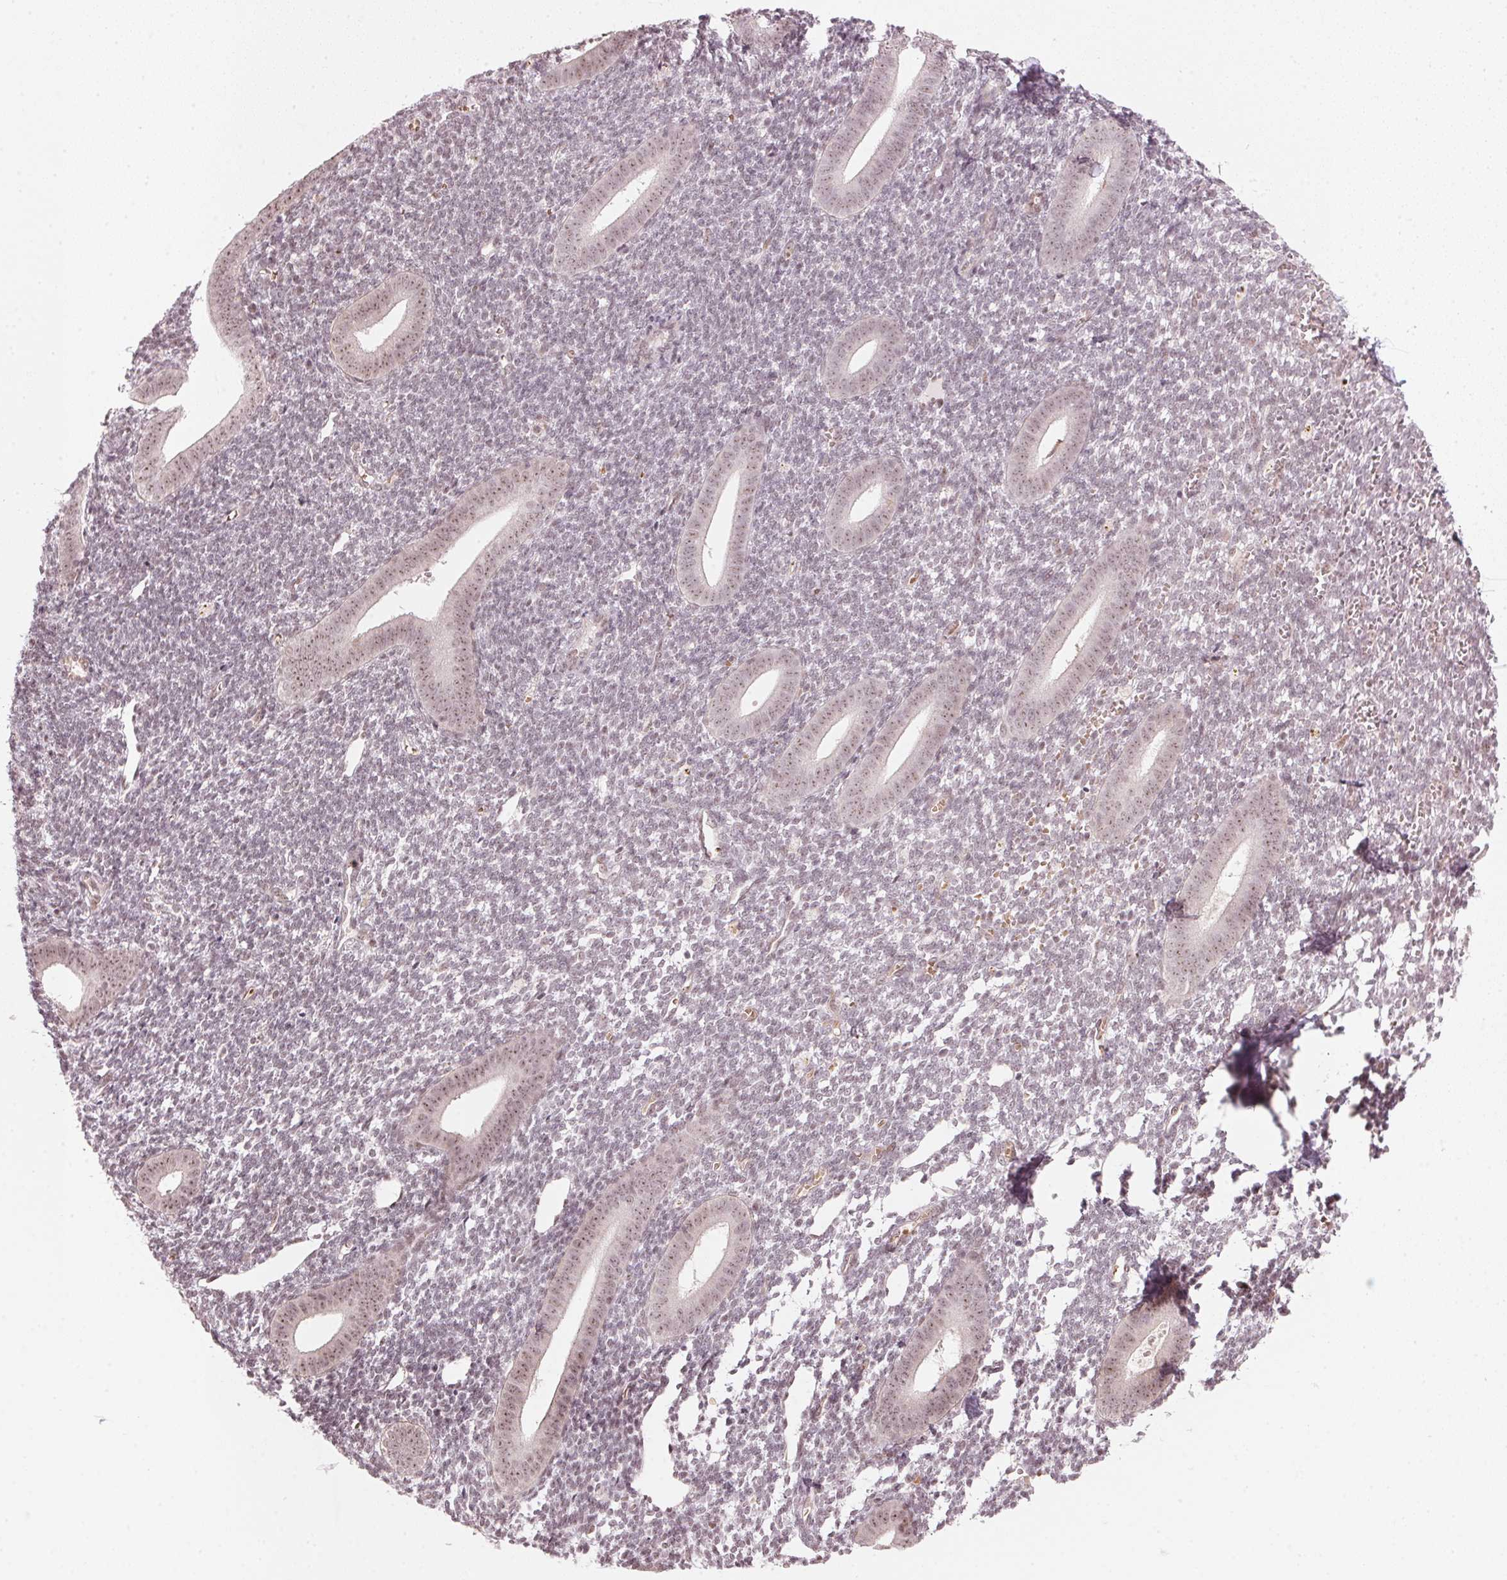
{"staining": {"intensity": "negative", "quantity": "none", "location": "none"}, "tissue": "endometrium", "cell_type": "Cells in endometrial stroma", "image_type": "normal", "snomed": [{"axis": "morphology", "description": "Normal tissue, NOS"}, {"axis": "topography", "description": "Endometrium"}], "caption": "Immunohistochemical staining of normal human endometrium demonstrates no significant positivity in cells in endometrial stroma.", "gene": "KAT6A", "patient": {"sex": "female", "age": 25}}